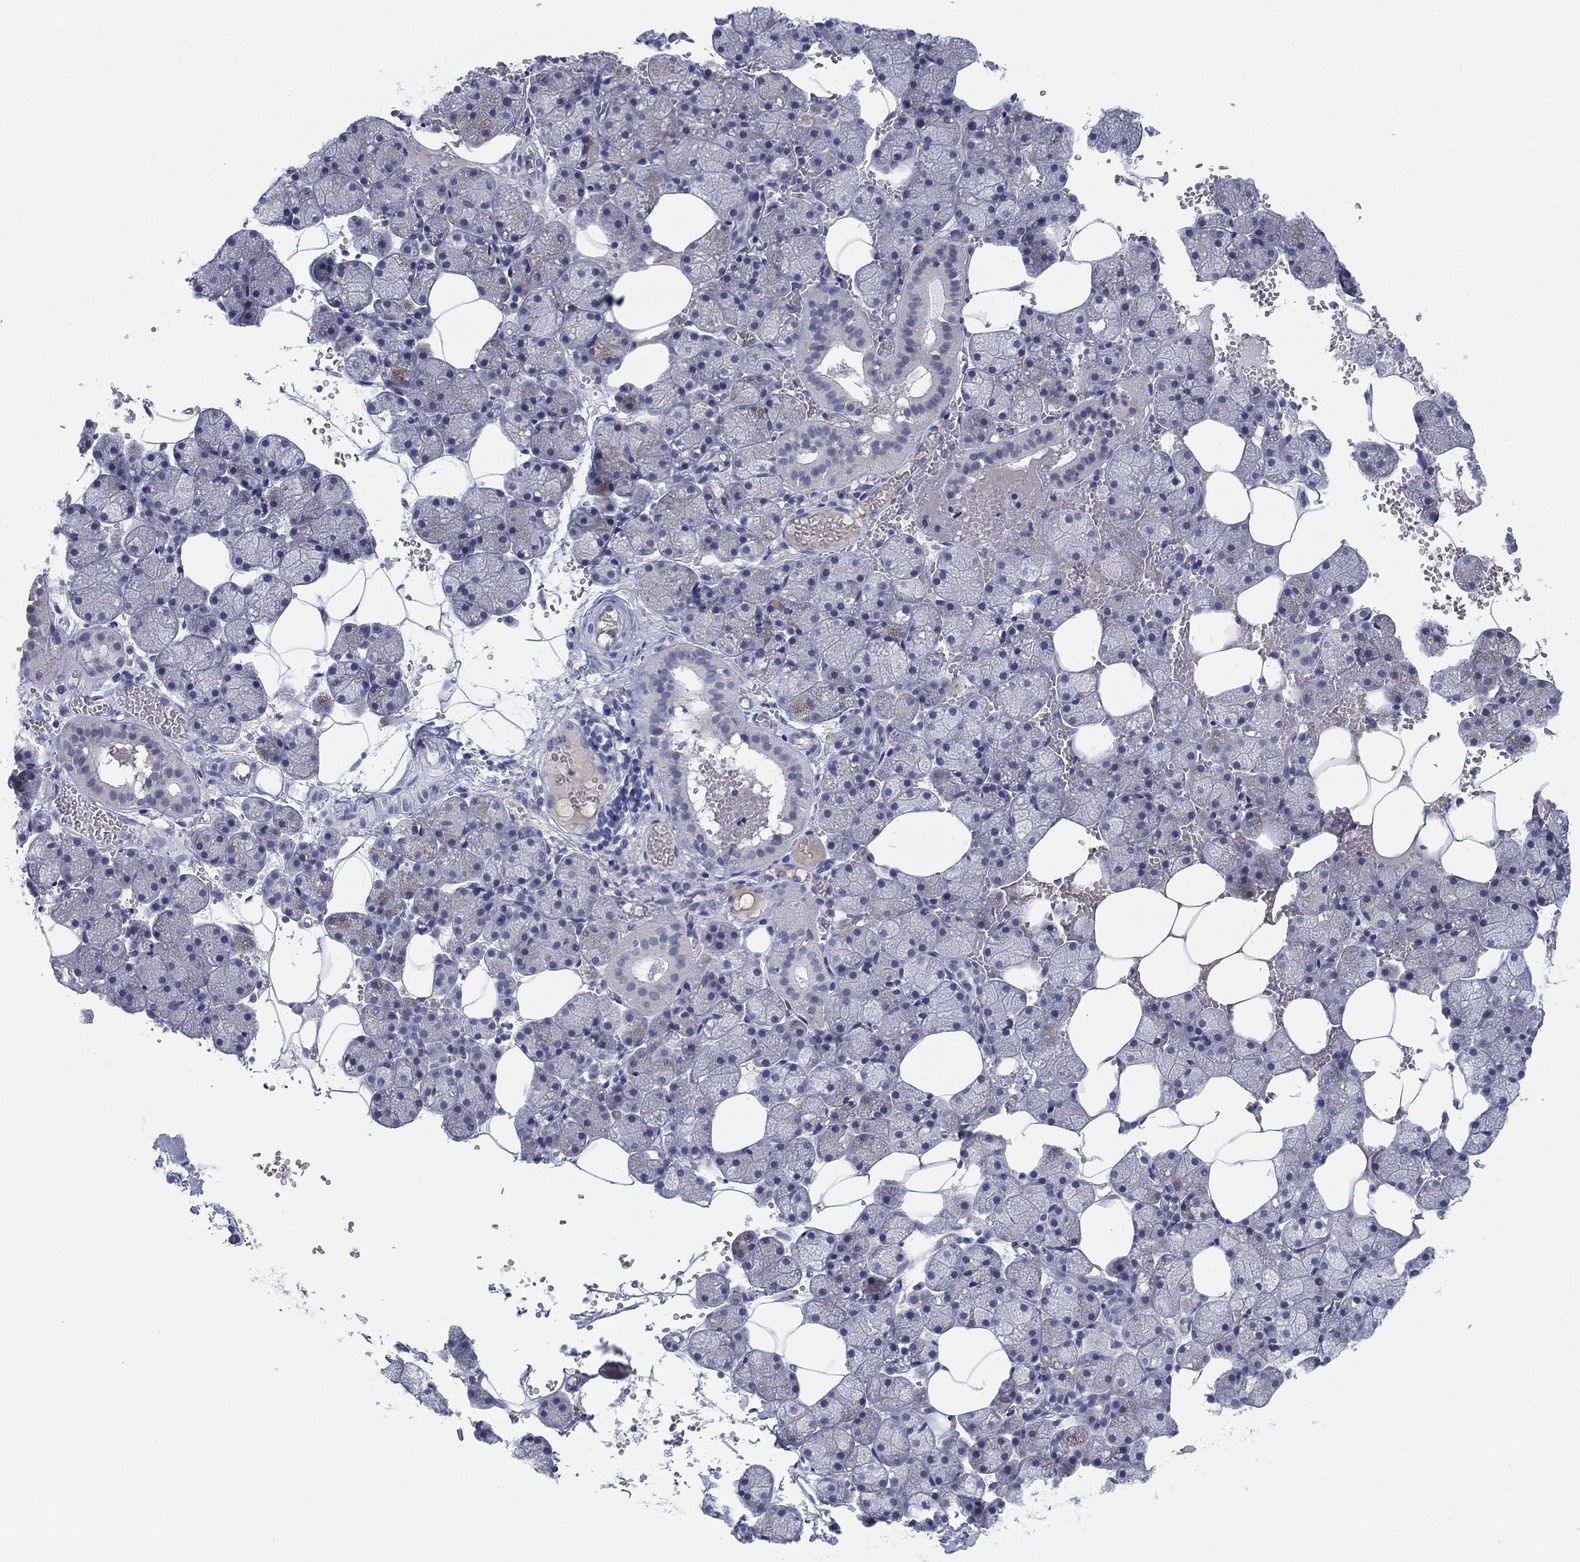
{"staining": {"intensity": "negative", "quantity": "none", "location": "none"}, "tissue": "salivary gland", "cell_type": "Glandular cells", "image_type": "normal", "snomed": [{"axis": "morphology", "description": "Normal tissue, NOS"}, {"axis": "topography", "description": "Salivary gland"}], "caption": "IHC of benign salivary gland reveals no expression in glandular cells.", "gene": "MLF1", "patient": {"sex": "male", "age": 38}}